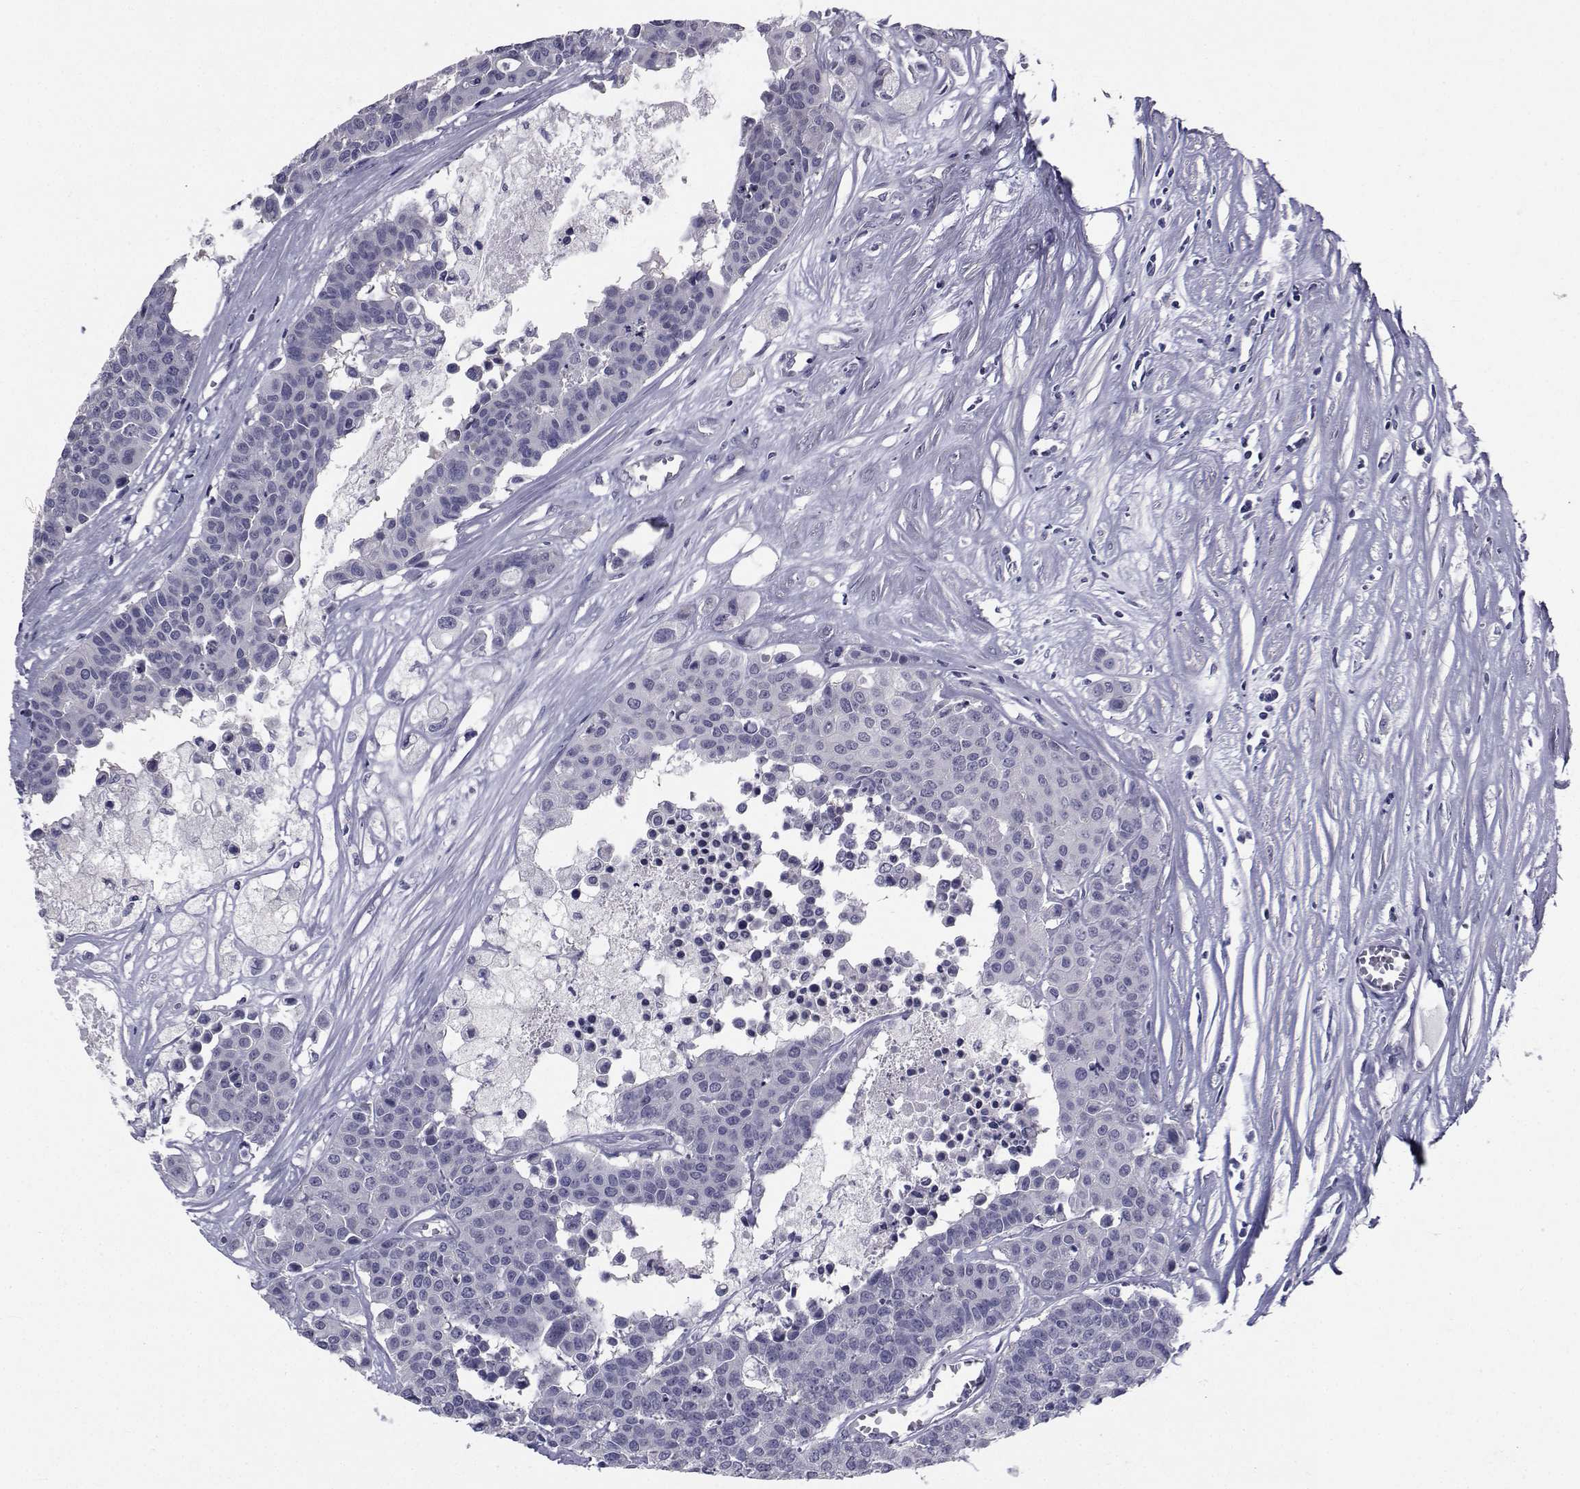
{"staining": {"intensity": "negative", "quantity": "none", "location": "none"}, "tissue": "carcinoid", "cell_type": "Tumor cells", "image_type": "cancer", "snomed": [{"axis": "morphology", "description": "Carcinoid, malignant, NOS"}, {"axis": "topography", "description": "Colon"}], "caption": "Immunohistochemistry of human carcinoid (malignant) shows no positivity in tumor cells. The staining was performed using DAB to visualize the protein expression in brown, while the nuclei were stained in blue with hematoxylin (Magnification: 20x).", "gene": "CHRNA1", "patient": {"sex": "male", "age": 81}}